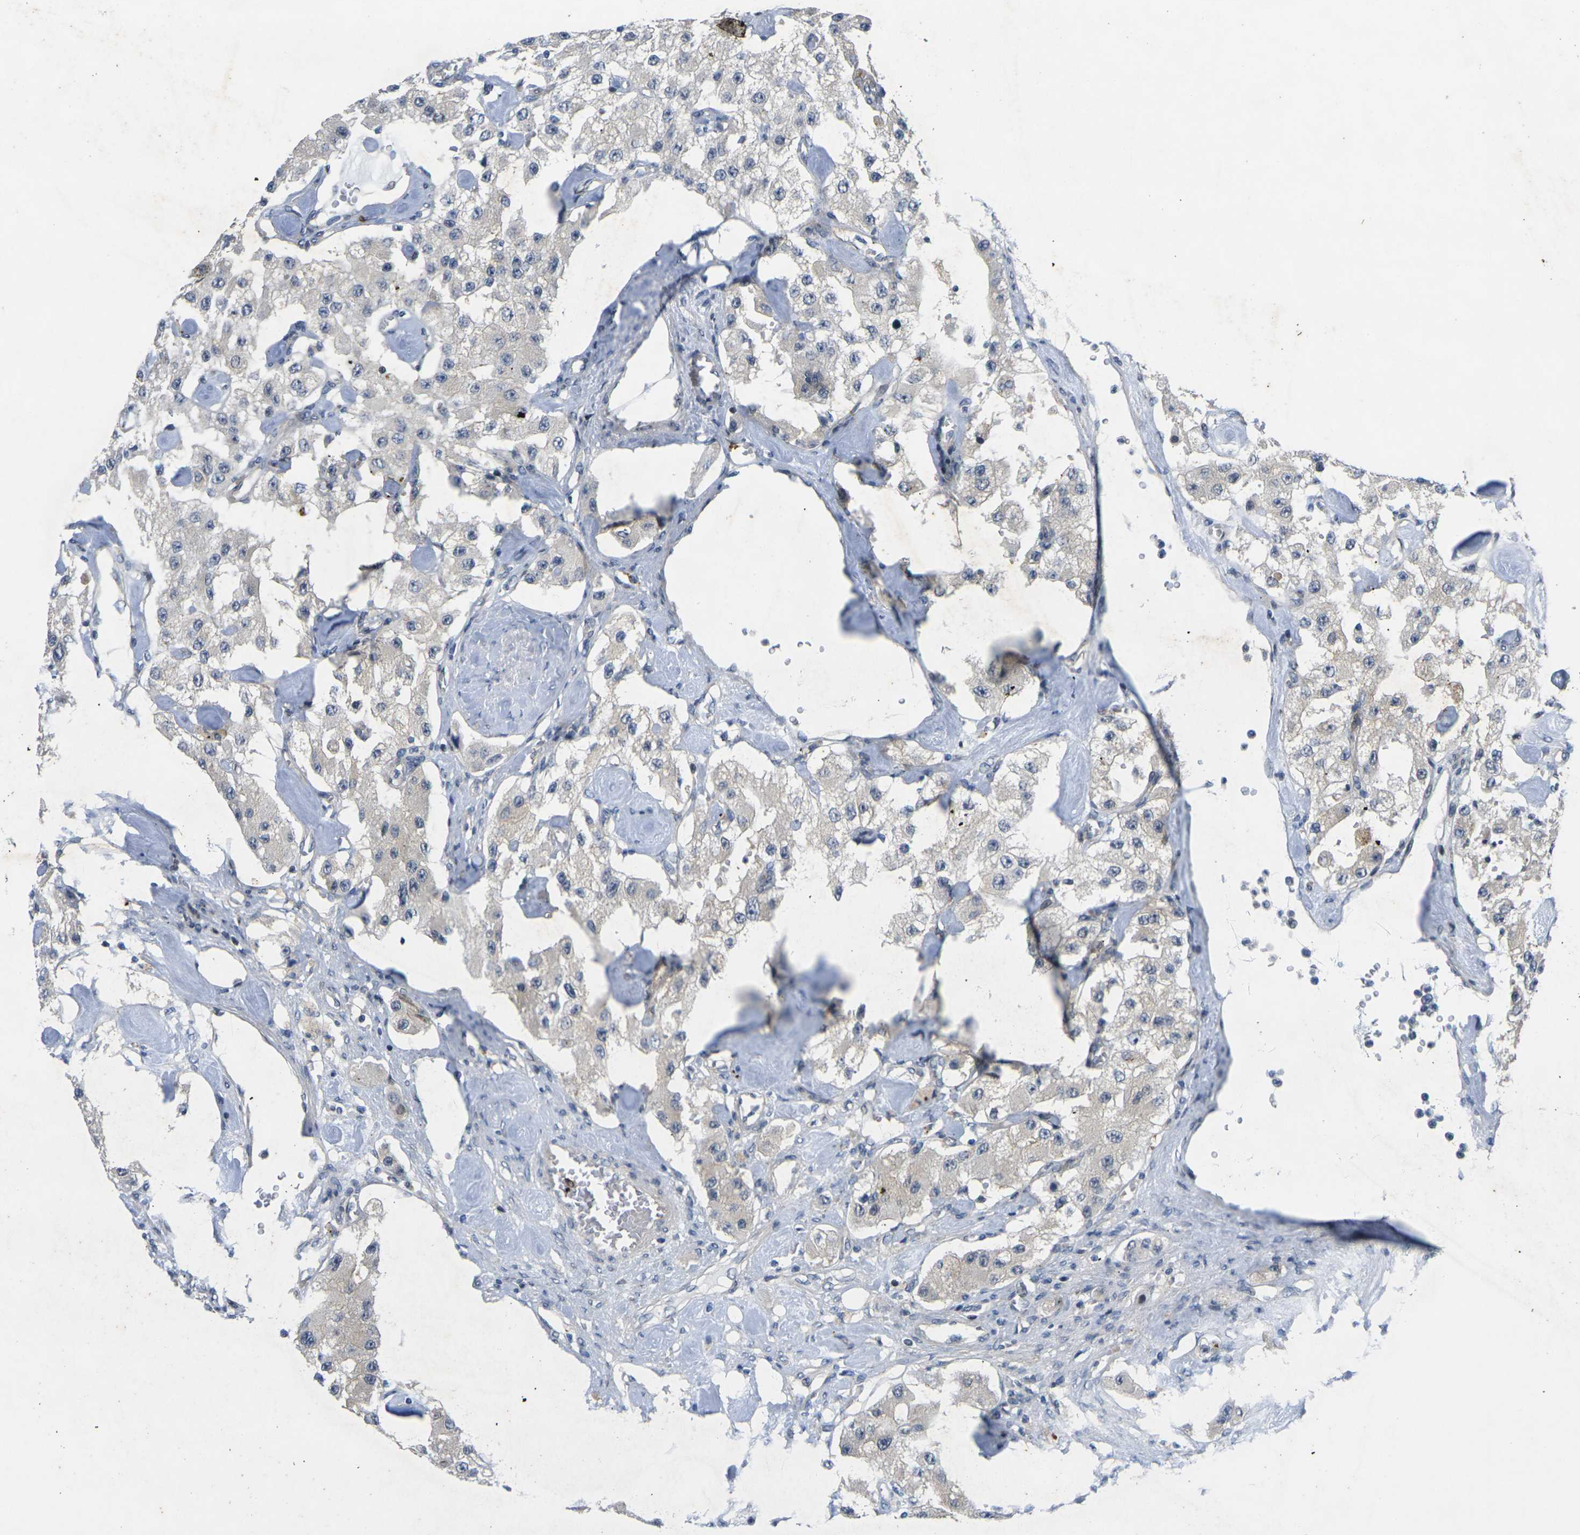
{"staining": {"intensity": "negative", "quantity": "none", "location": "none"}, "tissue": "carcinoid", "cell_type": "Tumor cells", "image_type": "cancer", "snomed": [{"axis": "morphology", "description": "Carcinoid, malignant, NOS"}, {"axis": "topography", "description": "Pancreas"}], "caption": "Tumor cells show no significant positivity in carcinoid.", "gene": "ROBO2", "patient": {"sex": "male", "age": 41}}